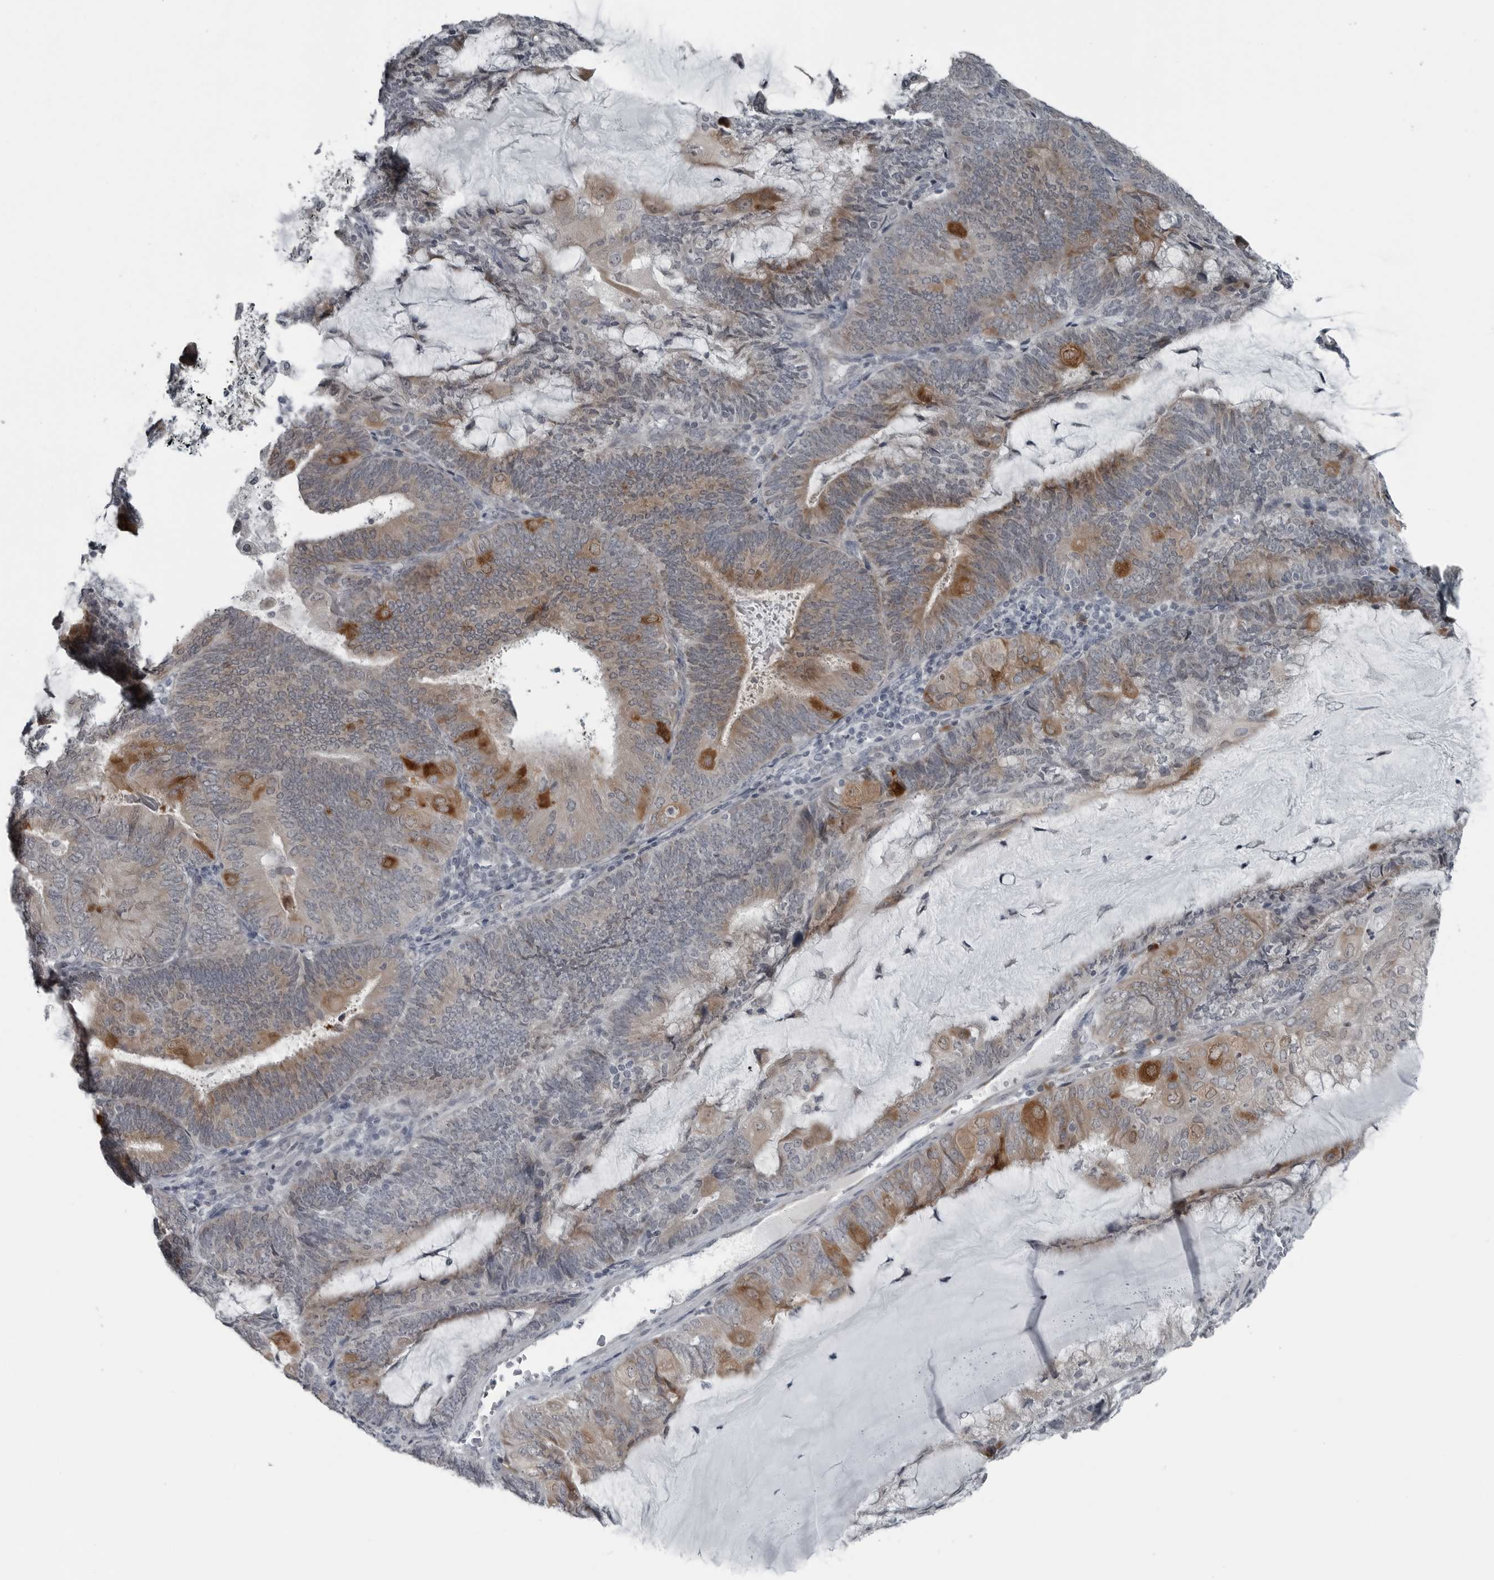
{"staining": {"intensity": "moderate", "quantity": "25%-75%", "location": "cytoplasmic/membranous"}, "tissue": "endometrial cancer", "cell_type": "Tumor cells", "image_type": "cancer", "snomed": [{"axis": "morphology", "description": "Adenocarcinoma, NOS"}, {"axis": "topography", "description": "Endometrium"}], "caption": "Protein analysis of endometrial adenocarcinoma tissue displays moderate cytoplasmic/membranous staining in about 25%-75% of tumor cells.", "gene": "DNAAF11", "patient": {"sex": "female", "age": 81}}